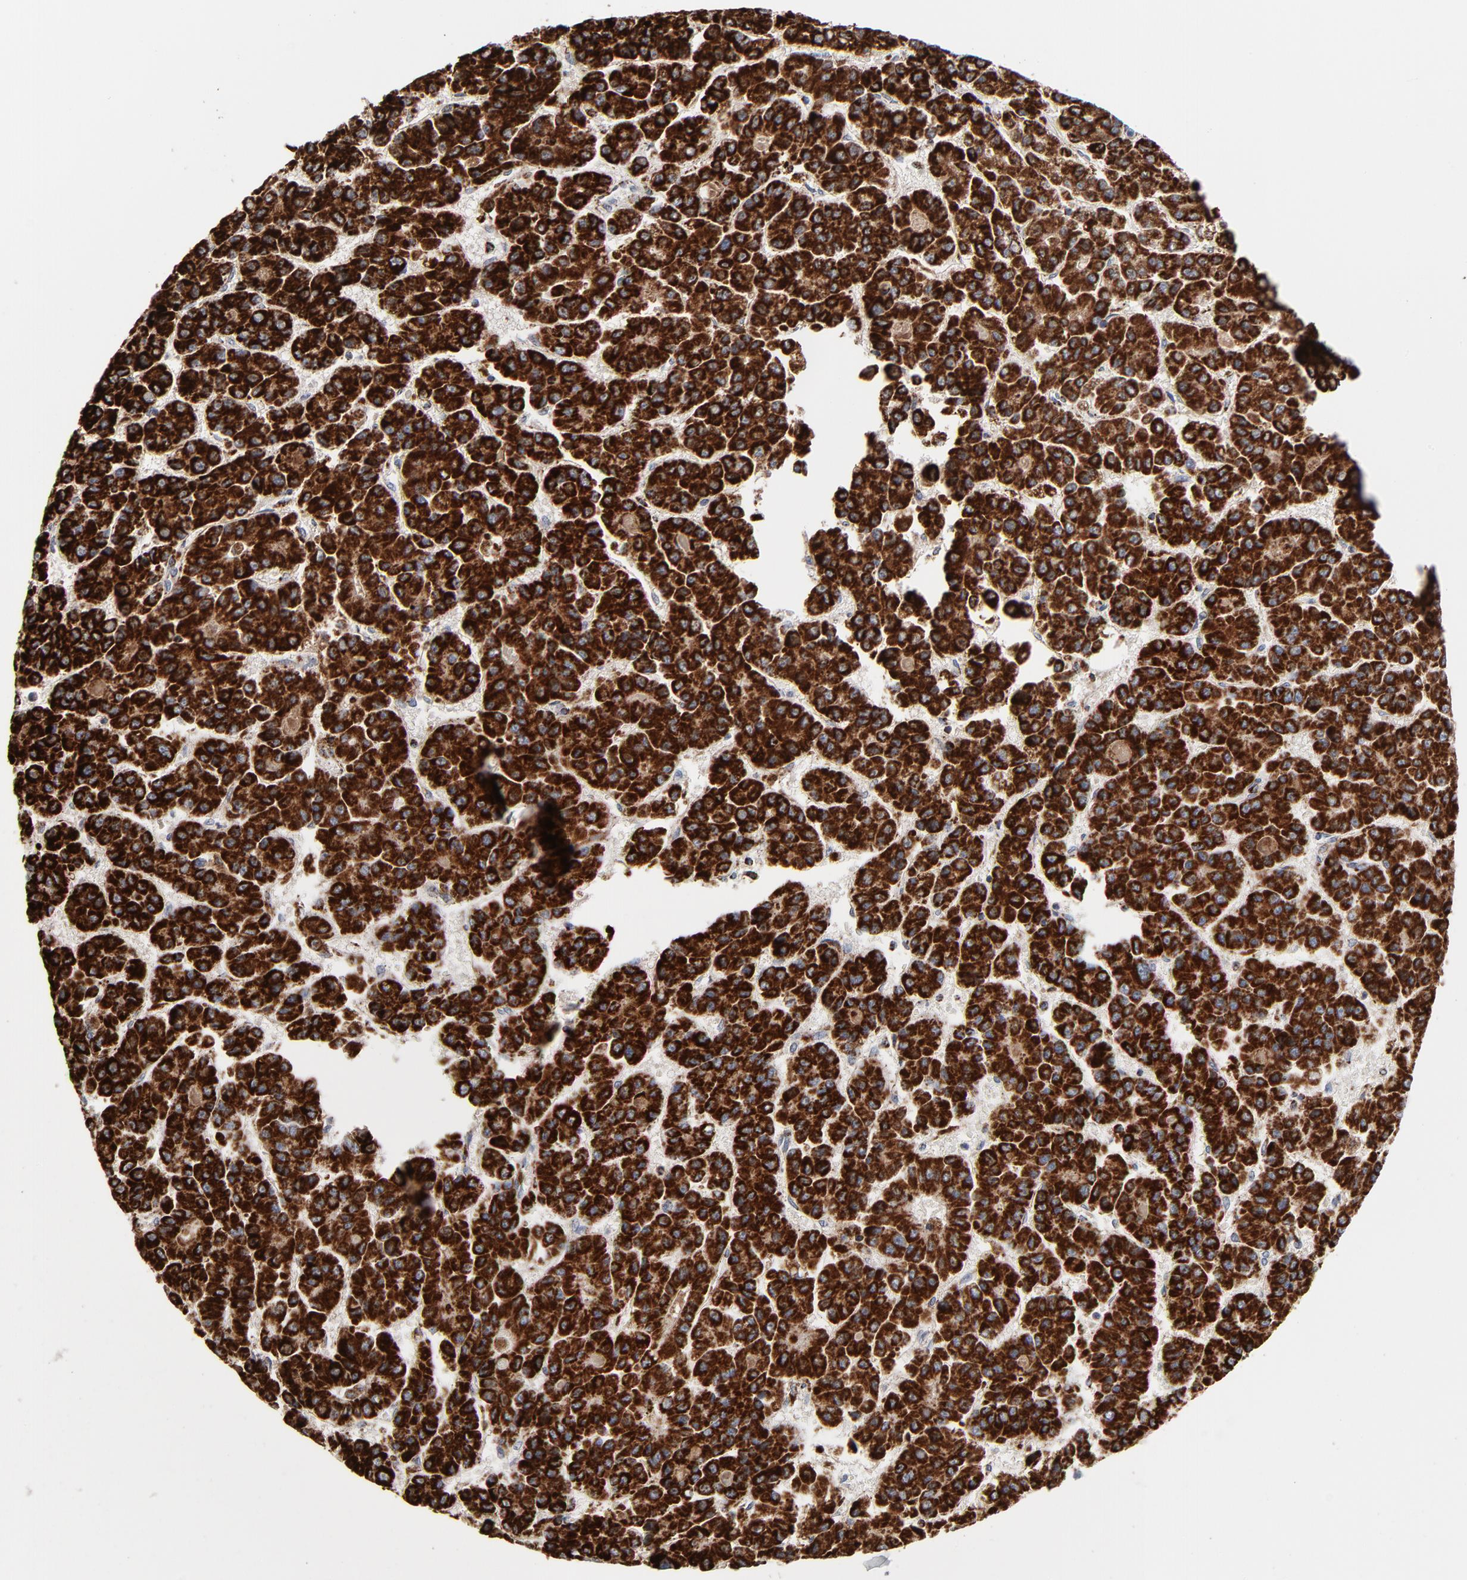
{"staining": {"intensity": "strong", "quantity": ">75%", "location": "cytoplasmic/membranous"}, "tissue": "liver cancer", "cell_type": "Tumor cells", "image_type": "cancer", "snomed": [{"axis": "morphology", "description": "Carcinoma, Hepatocellular, NOS"}, {"axis": "topography", "description": "Liver"}], "caption": "Liver hepatocellular carcinoma tissue reveals strong cytoplasmic/membranous staining in approximately >75% of tumor cells, visualized by immunohistochemistry. The staining is performed using DAB brown chromogen to label protein expression. The nuclei are counter-stained blue using hematoxylin.", "gene": "UQCRC1", "patient": {"sex": "male", "age": 70}}